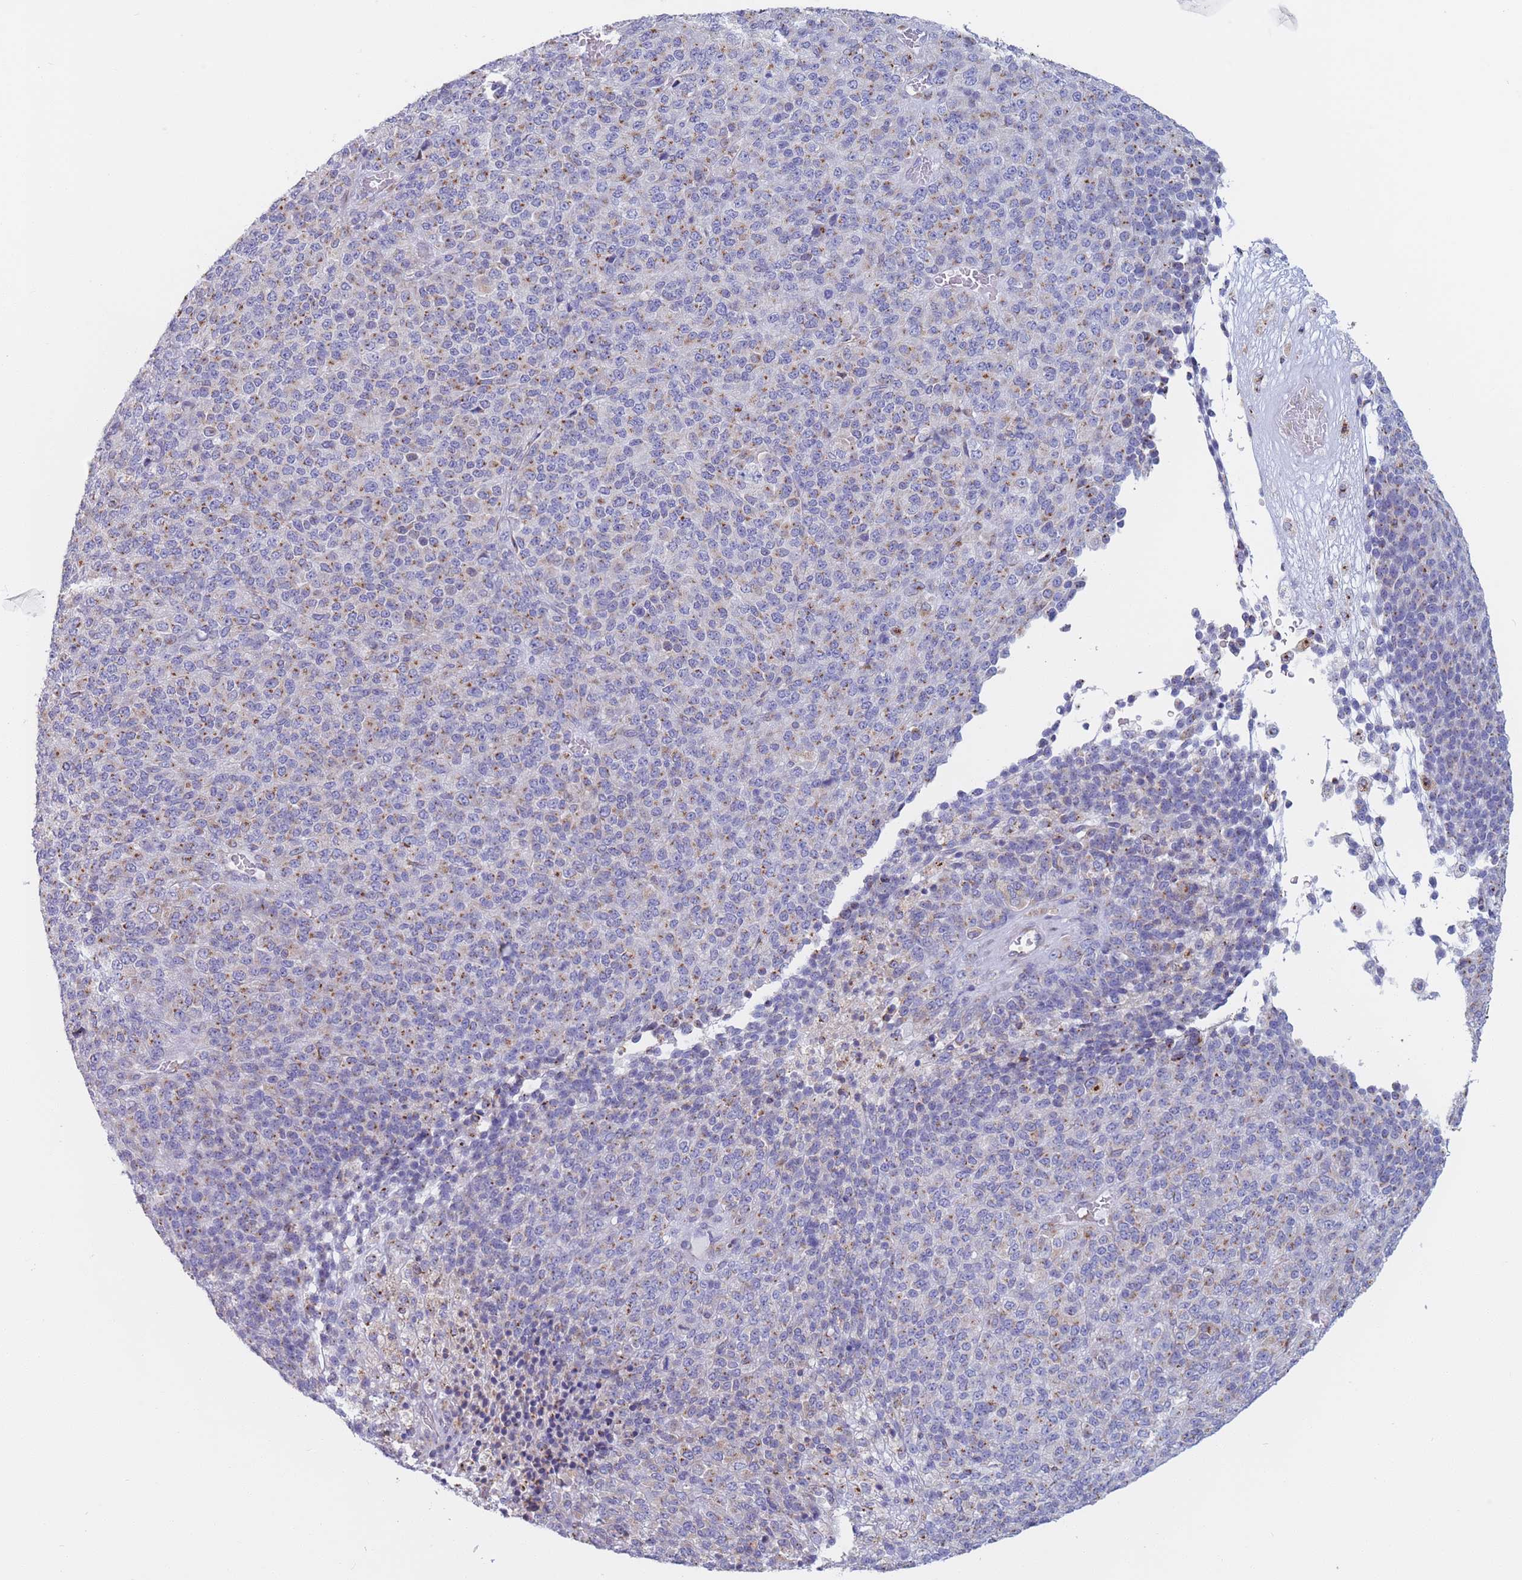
{"staining": {"intensity": "moderate", "quantity": "25%-75%", "location": "cytoplasmic/membranous"}, "tissue": "melanoma", "cell_type": "Tumor cells", "image_type": "cancer", "snomed": [{"axis": "morphology", "description": "Malignant melanoma, Metastatic site"}, {"axis": "topography", "description": "Brain"}], "caption": "High-power microscopy captured an immunohistochemistry histopathology image of malignant melanoma (metastatic site), revealing moderate cytoplasmic/membranous staining in about 25%-75% of tumor cells. (DAB (3,3'-diaminobenzidine) = brown stain, brightfield microscopy at high magnification).", "gene": "MRPL30", "patient": {"sex": "female", "age": 56}}